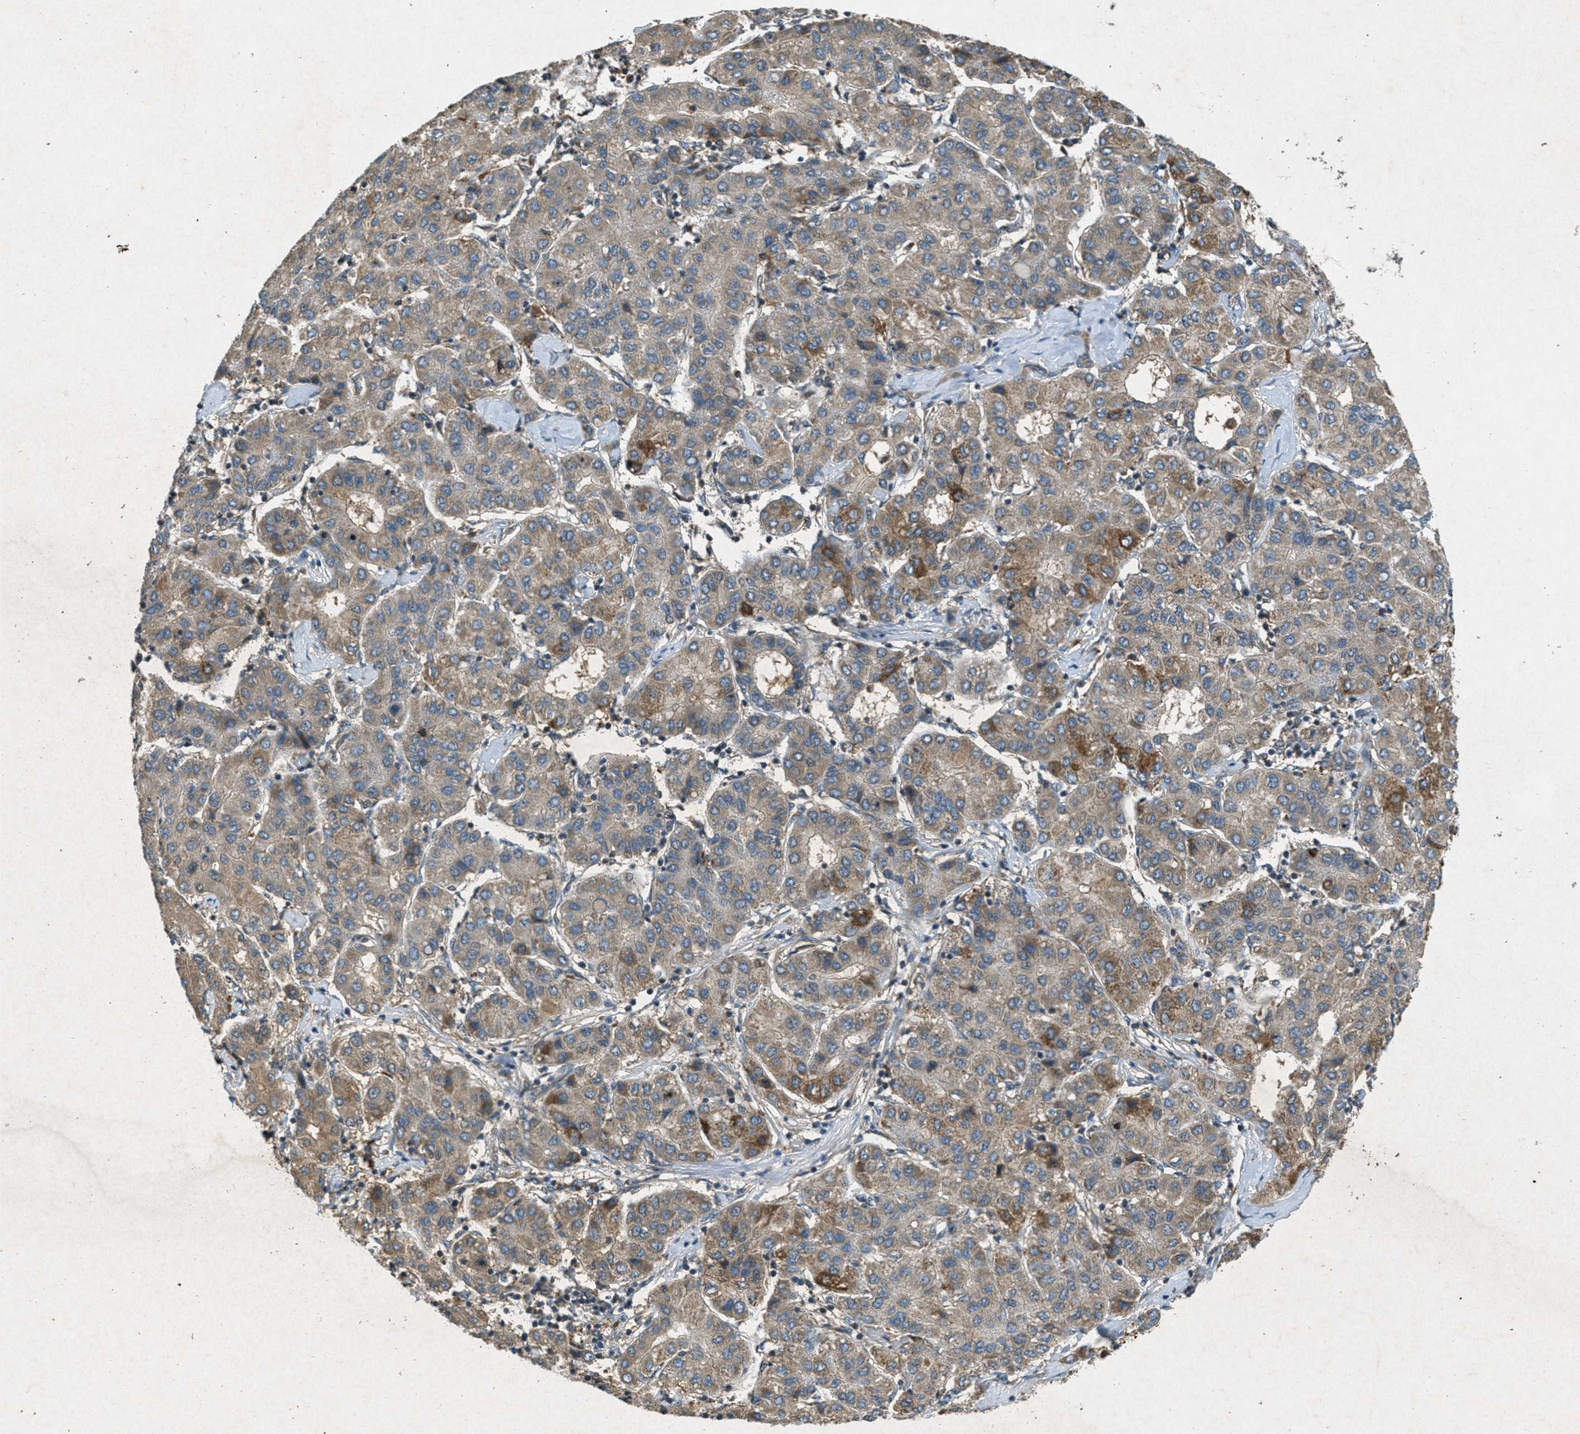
{"staining": {"intensity": "moderate", "quantity": ">75%", "location": "cytoplasmic/membranous"}, "tissue": "liver cancer", "cell_type": "Tumor cells", "image_type": "cancer", "snomed": [{"axis": "morphology", "description": "Carcinoma, Hepatocellular, NOS"}, {"axis": "topography", "description": "Liver"}], "caption": "A high-resolution micrograph shows immunohistochemistry staining of liver hepatocellular carcinoma, which demonstrates moderate cytoplasmic/membranous staining in approximately >75% of tumor cells.", "gene": "PPP1R15A", "patient": {"sex": "male", "age": 65}}